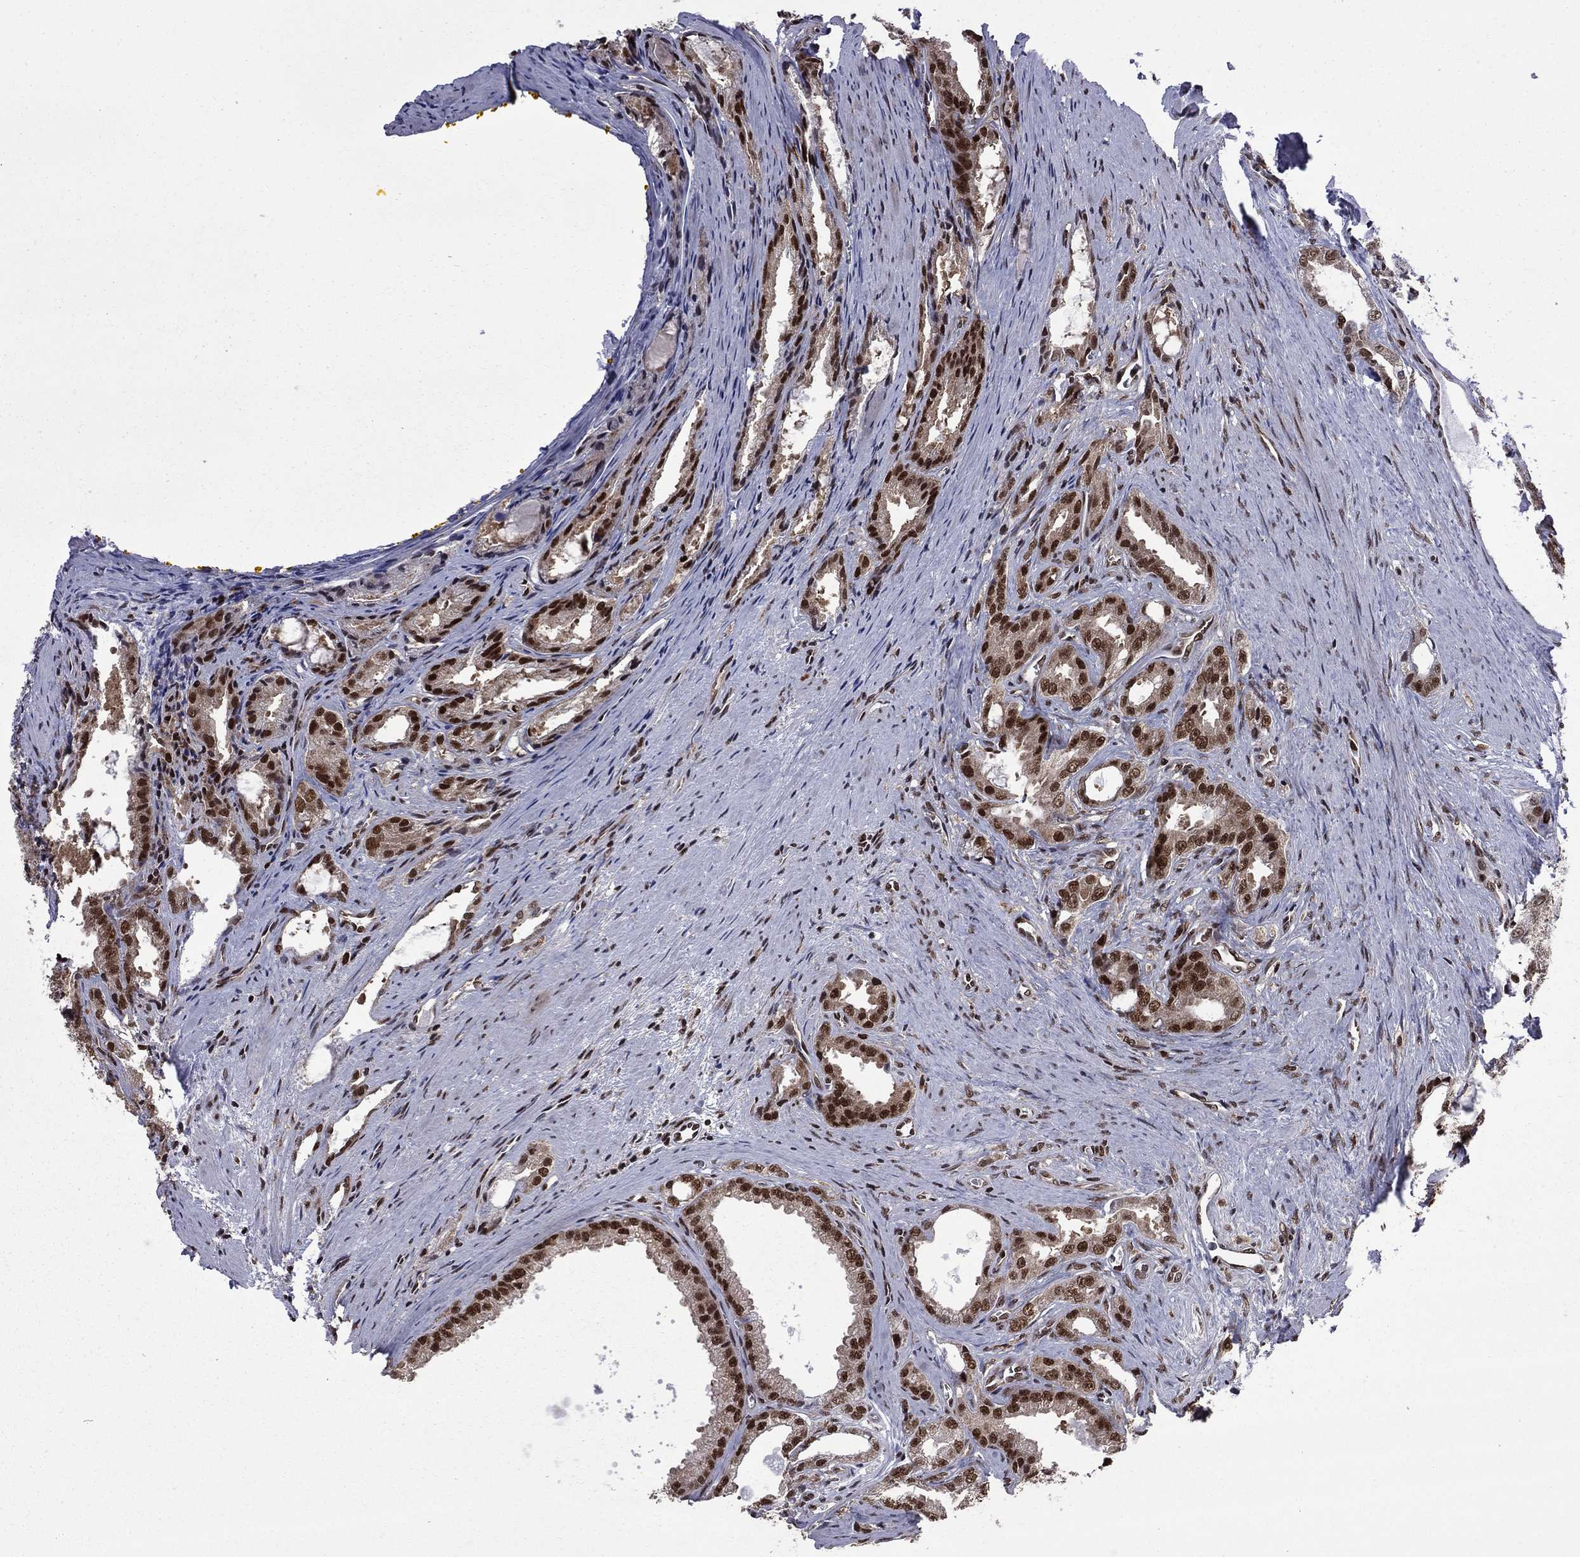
{"staining": {"intensity": "strong", "quantity": ">75%", "location": "nuclear"}, "tissue": "prostate cancer", "cell_type": "Tumor cells", "image_type": "cancer", "snomed": [{"axis": "morphology", "description": "Adenocarcinoma, NOS"}, {"axis": "morphology", "description": "Adenocarcinoma, High grade"}, {"axis": "topography", "description": "Prostate"}], "caption": "Immunohistochemistry (IHC) image of human adenocarcinoma (prostate) stained for a protein (brown), which shows high levels of strong nuclear staining in about >75% of tumor cells.", "gene": "MED25", "patient": {"sex": "male", "age": 70}}